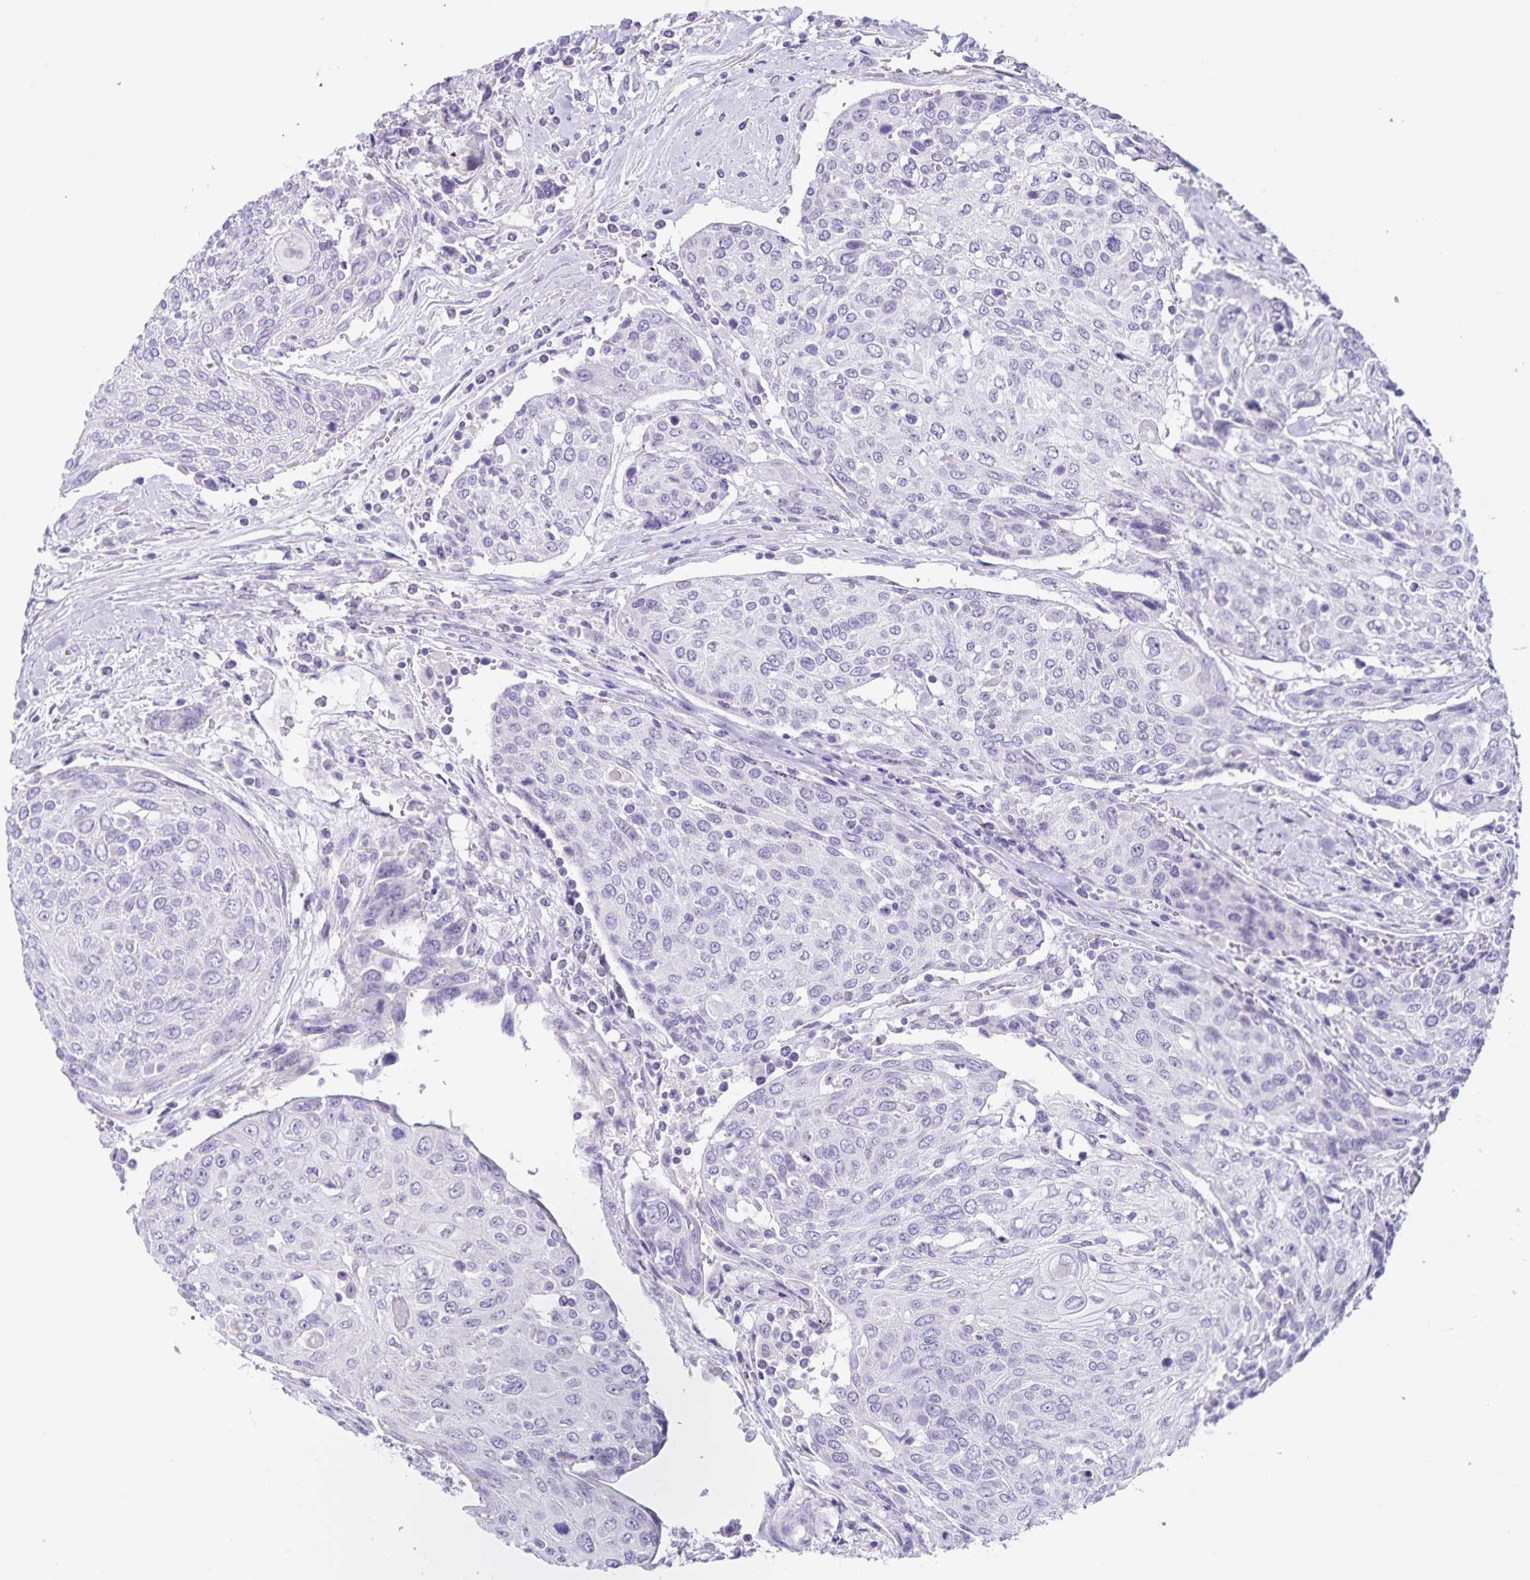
{"staining": {"intensity": "negative", "quantity": "none", "location": "none"}, "tissue": "urothelial cancer", "cell_type": "Tumor cells", "image_type": "cancer", "snomed": [{"axis": "morphology", "description": "Urothelial carcinoma, High grade"}, {"axis": "topography", "description": "Urinary bladder"}], "caption": "Urothelial cancer stained for a protein using immunohistochemistry (IHC) displays no staining tumor cells.", "gene": "C11orf42", "patient": {"sex": "female", "age": 70}}